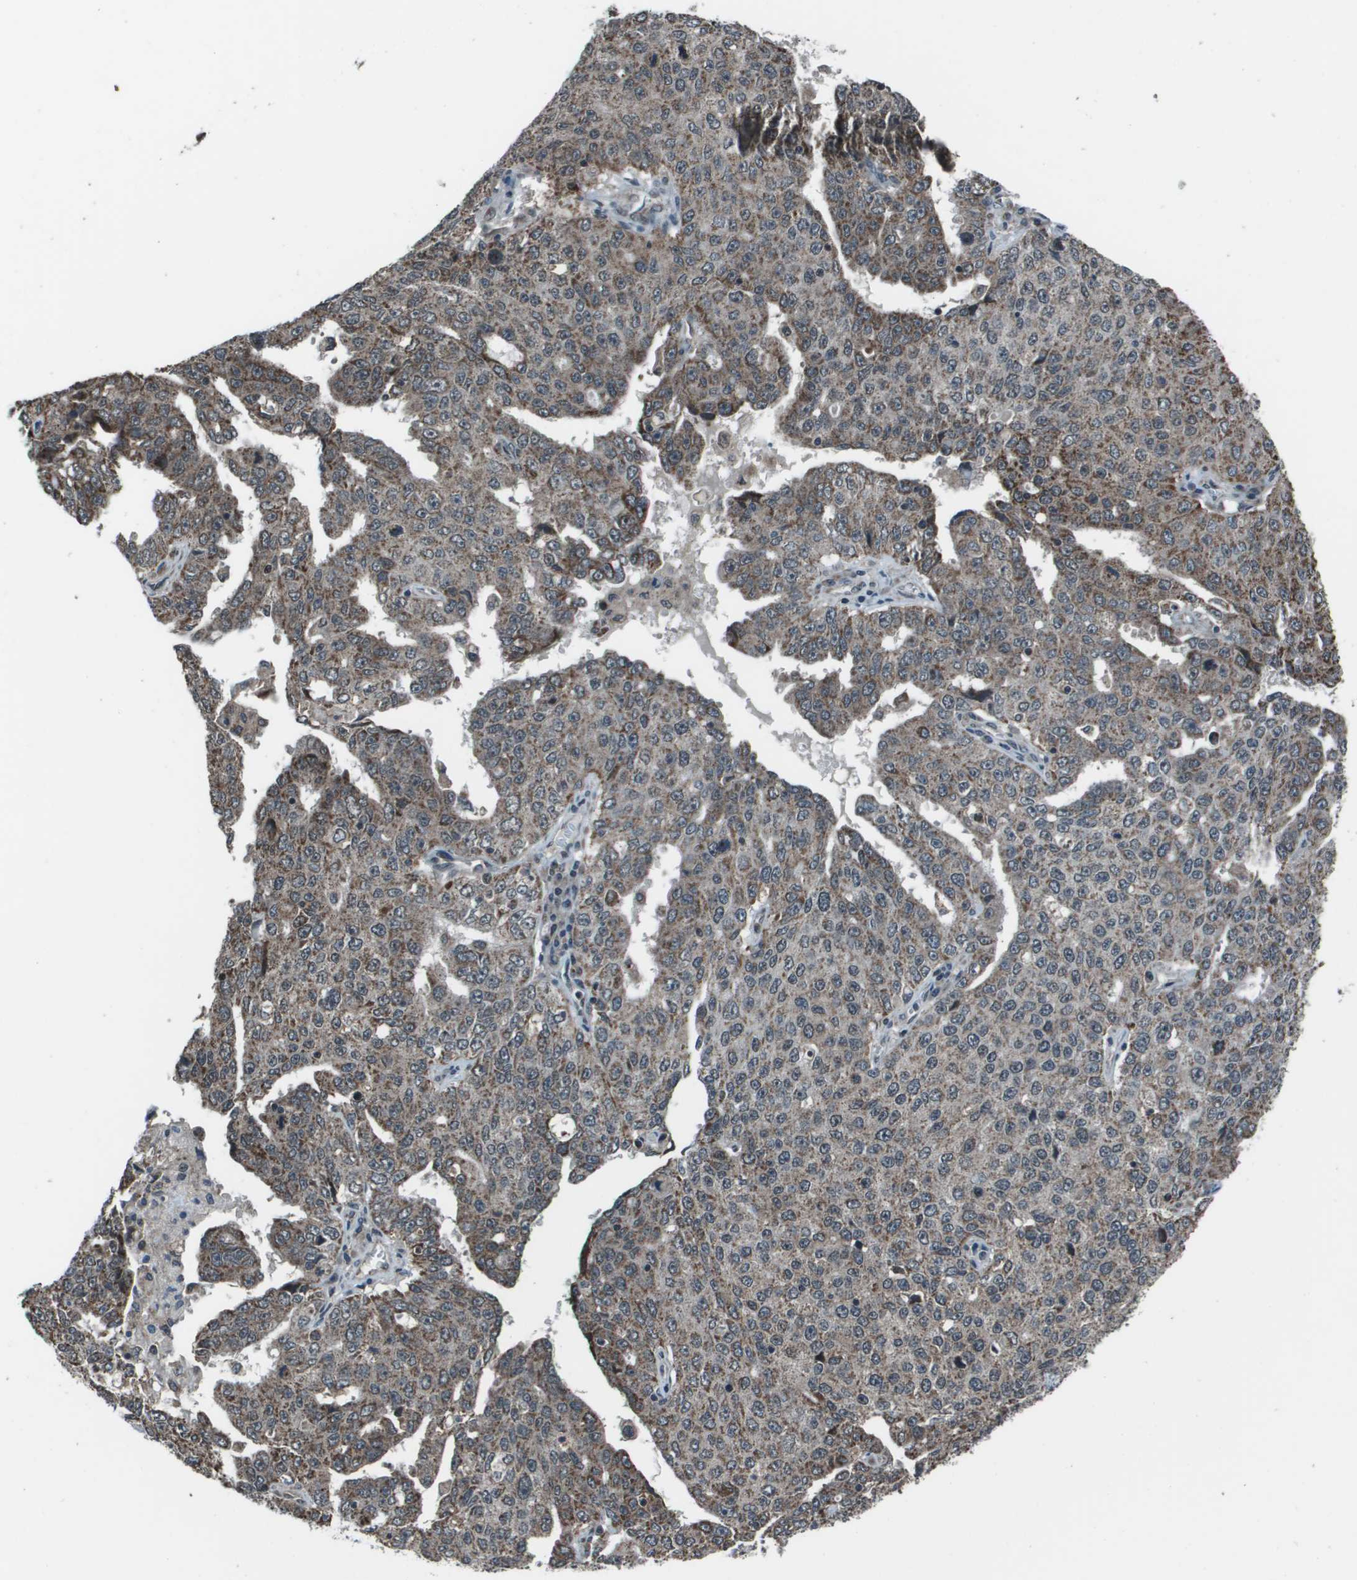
{"staining": {"intensity": "moderate", "quantity": ">75%", "location": "cytoplasmic/membranous"}, "tissue": "ovarian cancer", "cell_type": "Tumor cells", "image_type": "cancer", "snomed": [{"axis": "morphology", "description": "Carcinoma, endometroid"}, {"axis": "topography", "description": "Ovary"}], "caption": "This image demonstrates IHC staining of ovarian endometroid carcinoma, with medium moderate cytoplasmic/membranous positivity in about >75% of tumor cells.", "gene": "PPFIA1", "patient": {"sex": "female", "age": 62}}